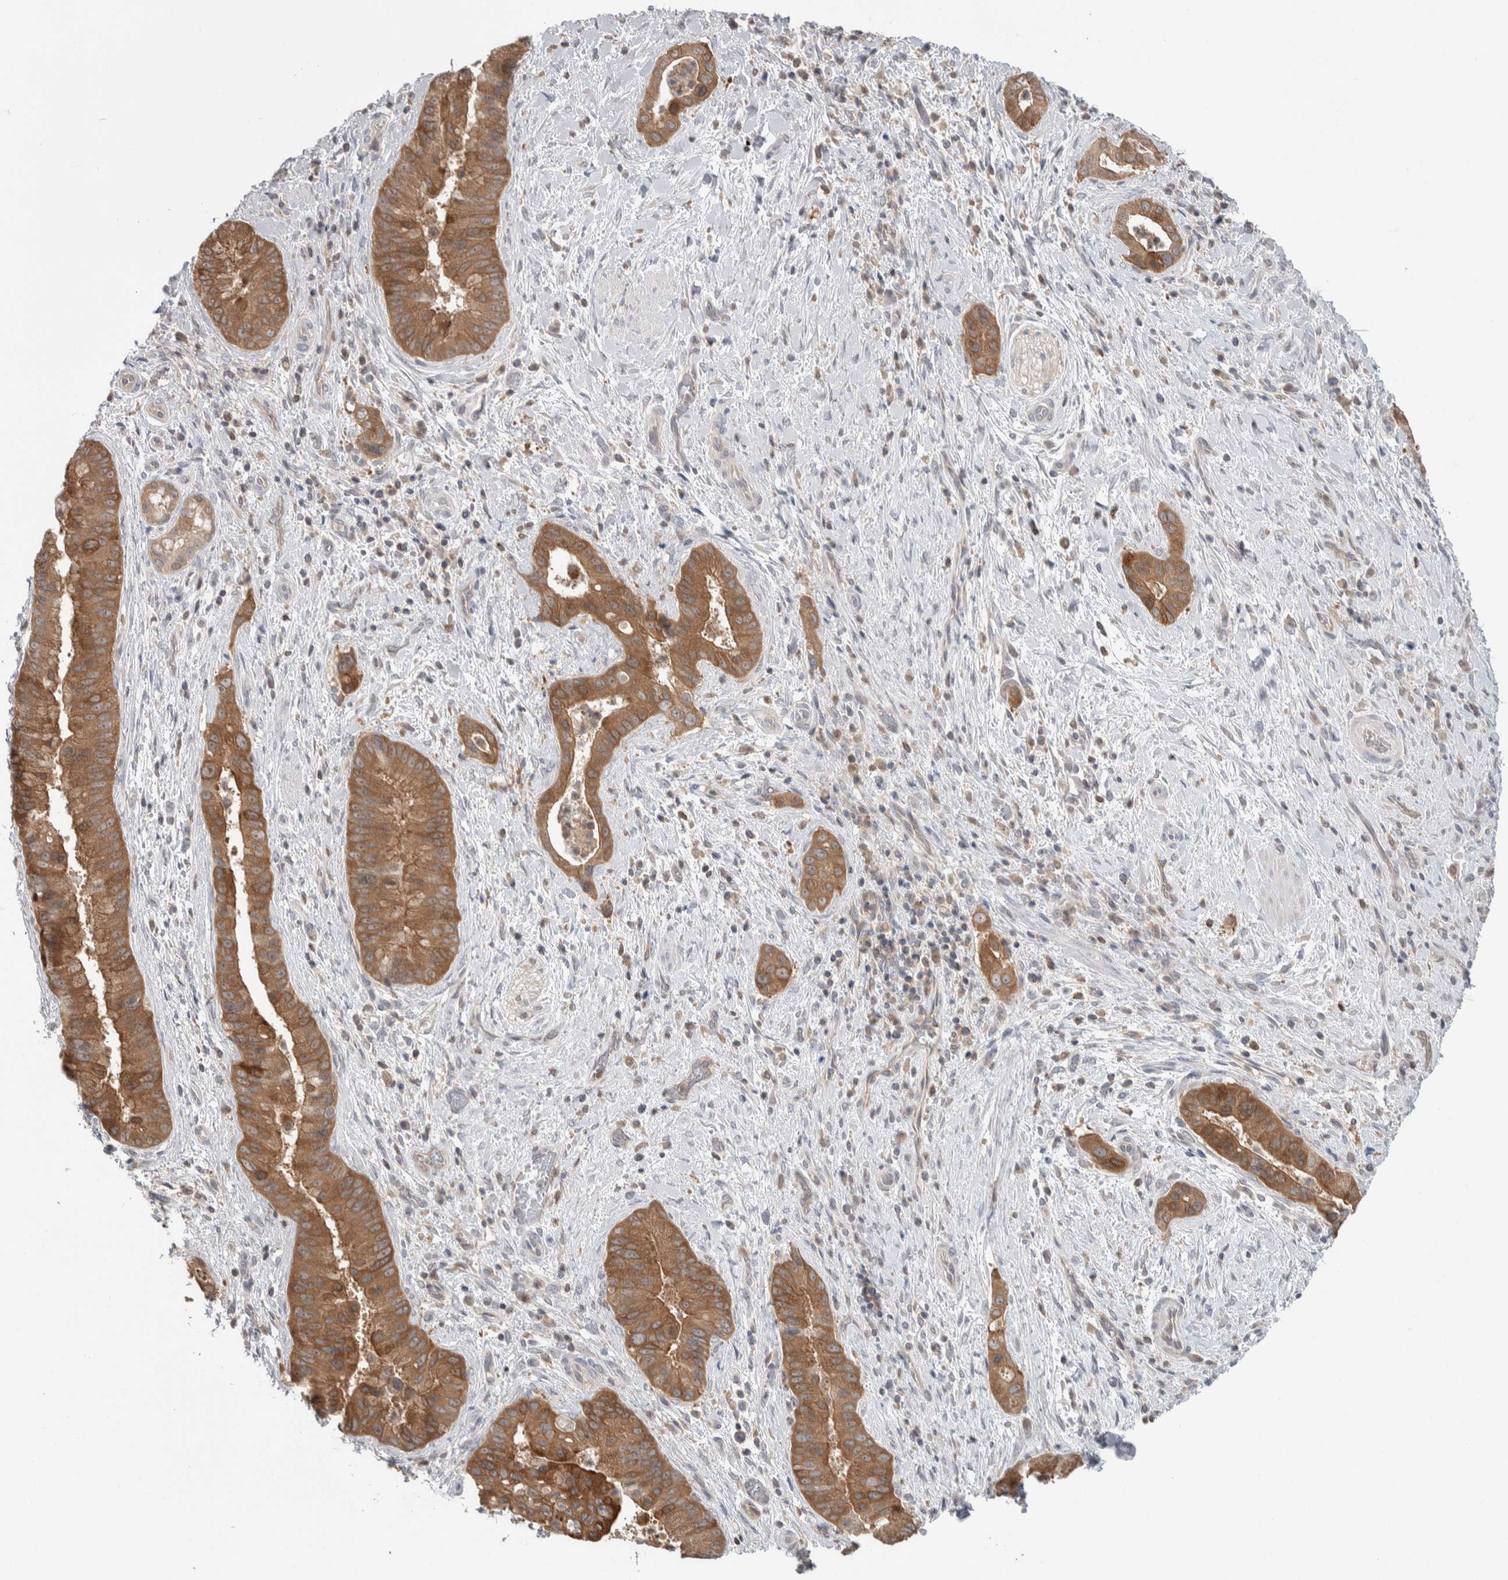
{"staining": {"intensity": "moderate", "quantity": ">75%", "location": "cytoplasmic/membranous"}, "tissue": "liver cancer", "cell_type": "Tumor cells", "image_type": "cancer", "snomed": [{"axis": "morphology", "description": "Cholangiocarcinoma"}, {"axis": "topography", "description": "Liver"}], "caption": "The immunohistochemical stain highlights moderate cytoplasmic/membranous staining in tumor cells of liver cholangiocarcinoma tissue. The staining is performed using DAB (3,3'-diaminobenzidine) brown chromogen to label protein expression. The nuclei are counter-stained blue using hematoxylin.", "gene": "HTATIP2", "patient": {"sex": "female", "age": 54}}